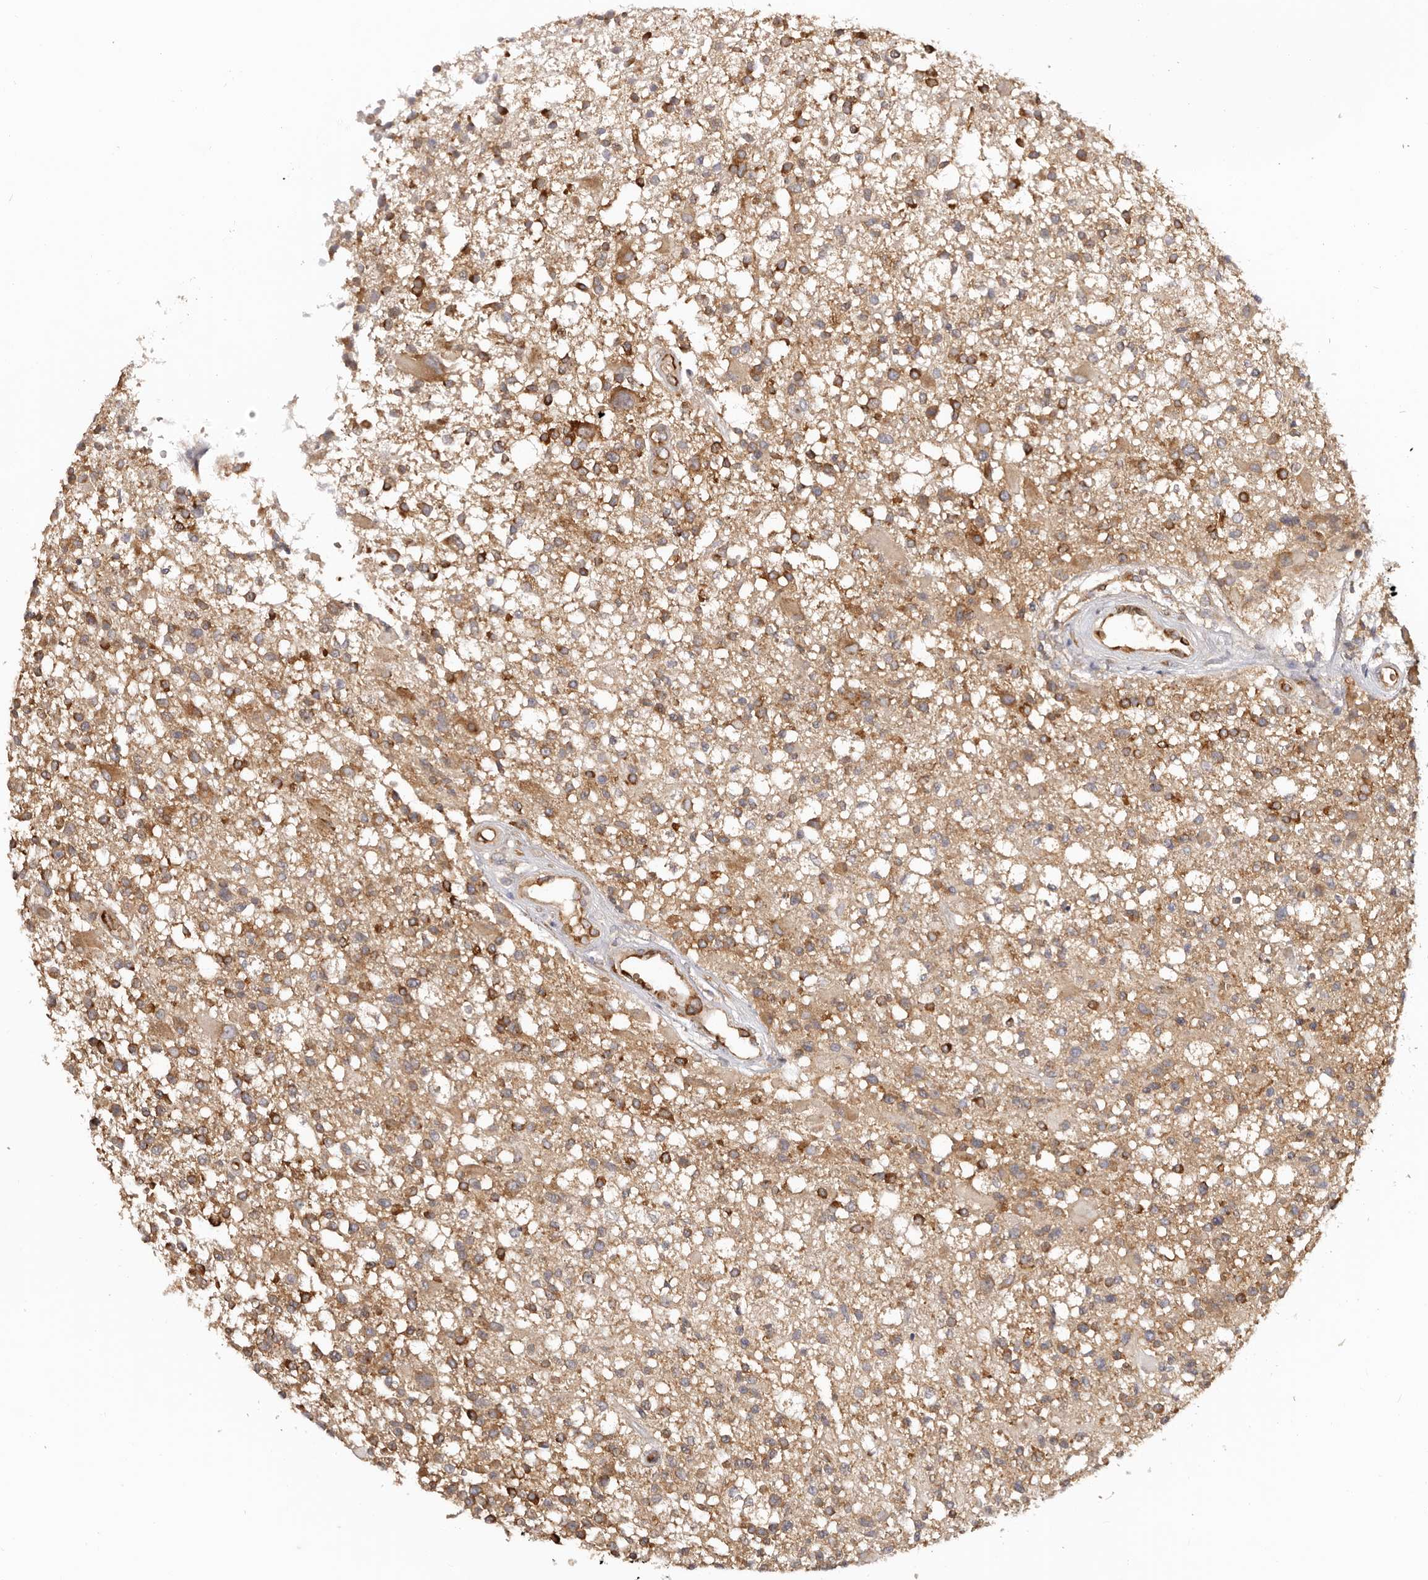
{"staining": {"intensity": "moderate", "quantity": ">75%", "location": "cytoplasmic/membranous"}, "tissue": "glioma", "cell_type": "Tumor cells", "image_type": "cancer", "snomed": [{"axis": "morphology", "description": "Glioma, malignant, High grade"}, {"axis": "morphology", "description": "Glioblastoma, NOS"}, {"axis": "topography", "description": "Brain"}], "caption": "Brown immunohistochemical staining in human glioma shows moderate cytoplasmic/membranous staining in about >75% of tumor cells.", "gene": "EEF1E1", "patient": {"sex": "male", "age": 60}}